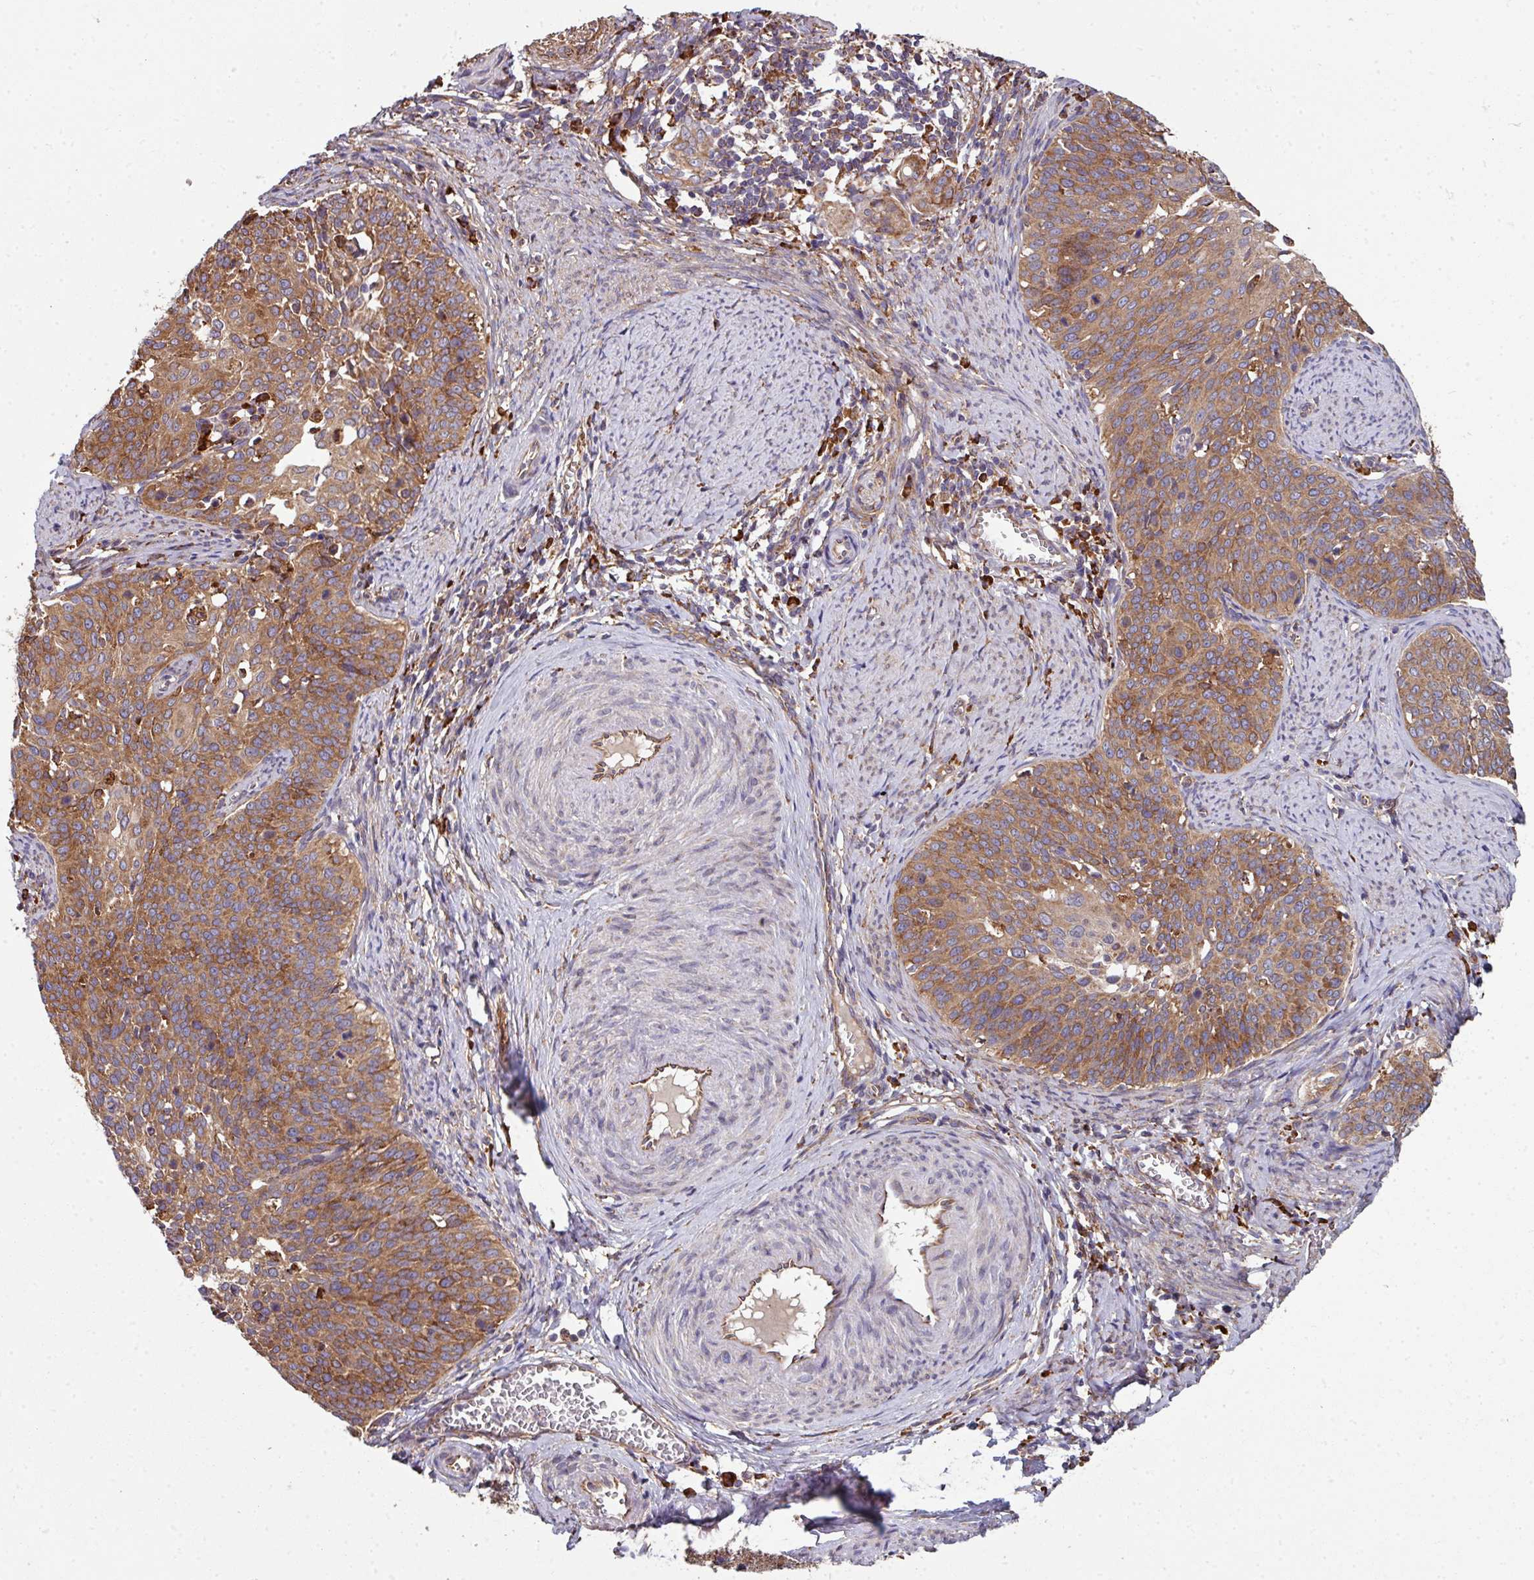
{"staining": {"intensity": "moderate", "quantity": ">75%", "location": "cytoplasmic/membranous"}, "tissue": "cervical cancer", "cell_type": "Tumor cells", "image_type": "cancer", "snomed": [{"axis": "morphology", "description": "Squamous cell carcinoma, NOS"}, {"axis": "topography", "description": "Cervix"}], "caption": "Immunohistochemical staining of human cervical squamous cell carcinoma demonstrates medium levels of moderate cytoplasmic/membranous positivity in approximately >75% of tumor cells.", "gene": "FAT4", "patient": {"sex": "female", "age": 44}}